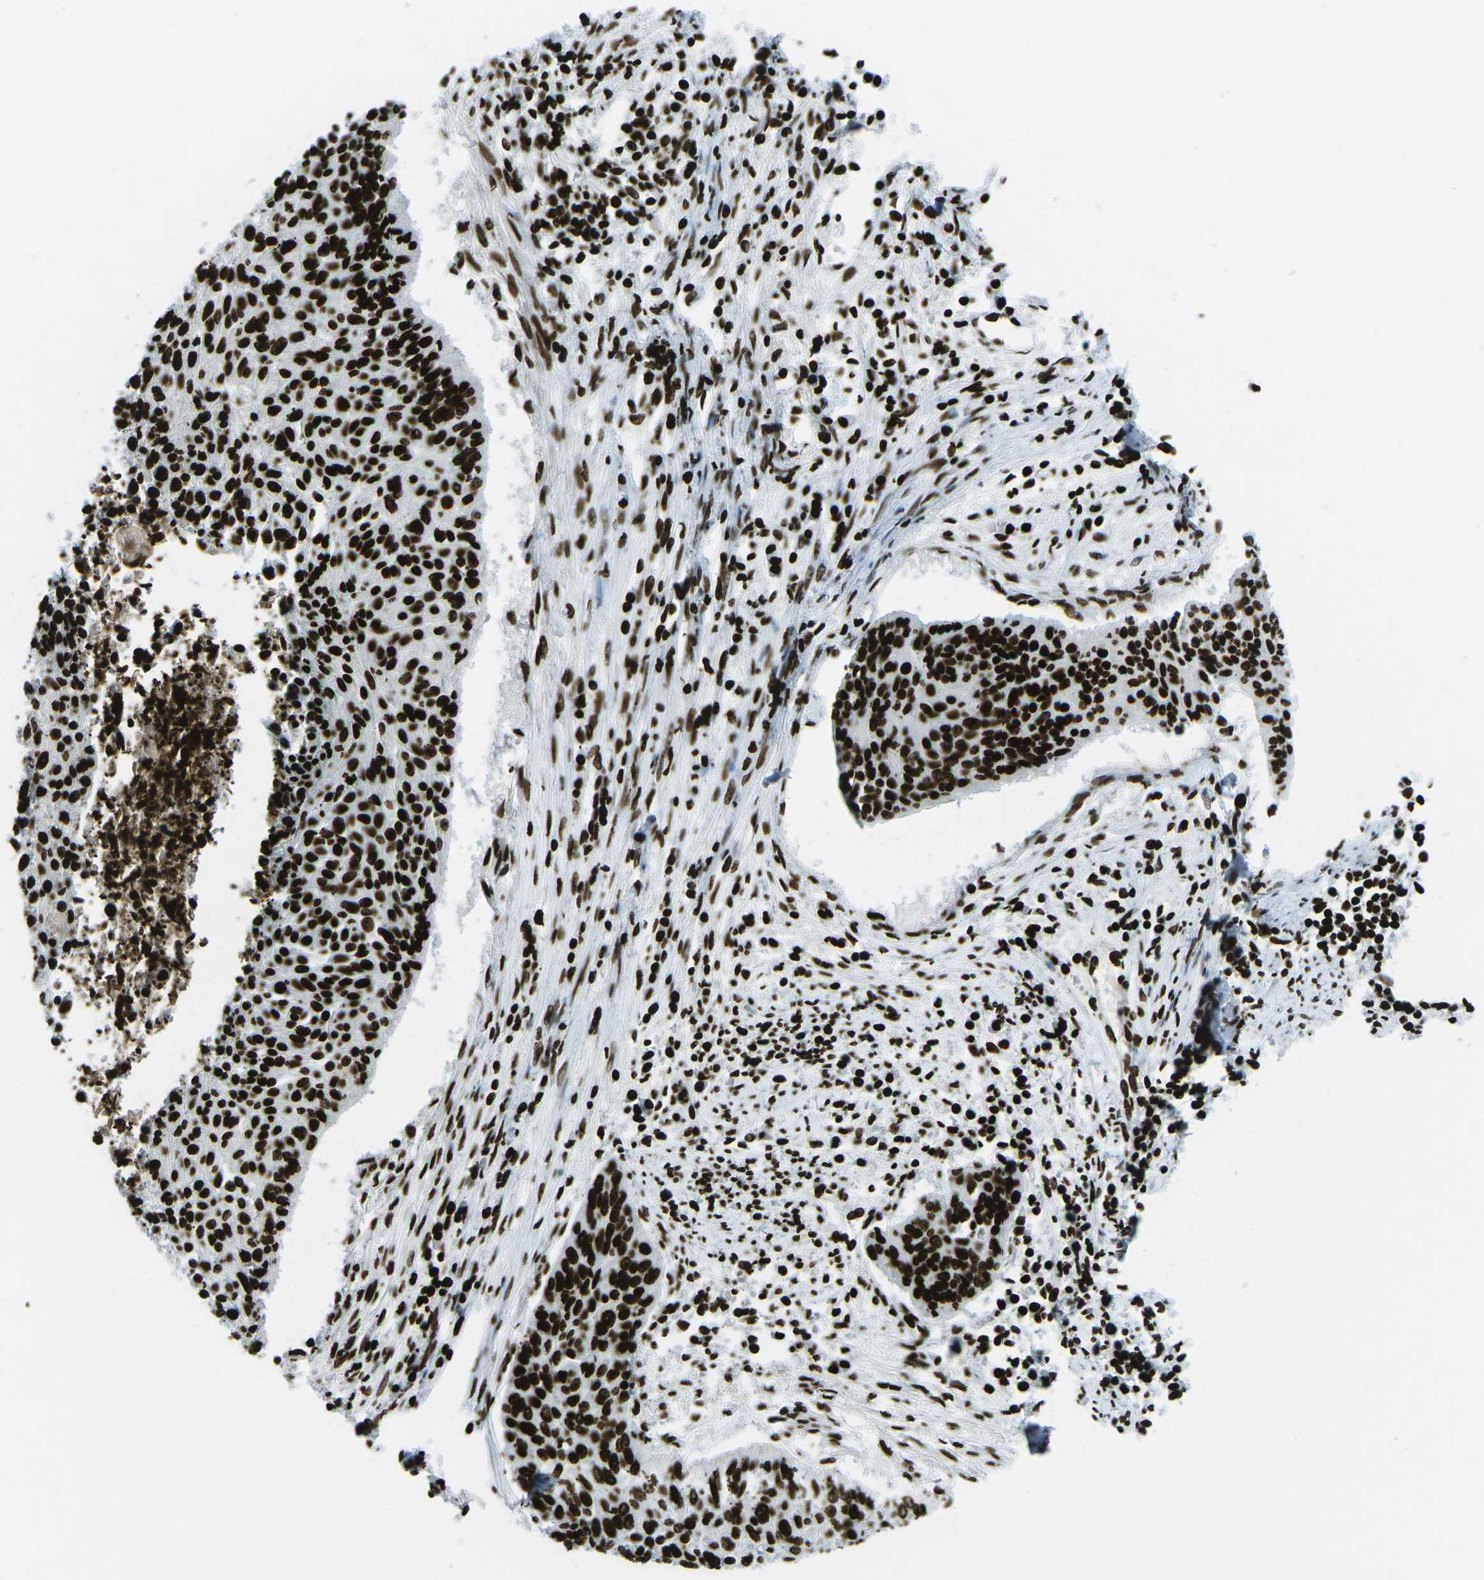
{"staining": {"intensity": "strong", "quantity": ">75%", "location": "nuclear"}, "tissue": "cervical cancer", "cell_type": "Tumor cells", "image_type": "cancer", "snomed": [{"axis": "morphology", "description": "Squamous cell carcinoma, NOS"}, {"axis": "topography", "description": "Cervix"}], "caption": "Immunohistochemical staining of cervical cancer shows high levels of strong nuclear staining in approximately >75% of tumor cells.", "gene": "EME1", "patient": {"sex": "female", "age": 55}}